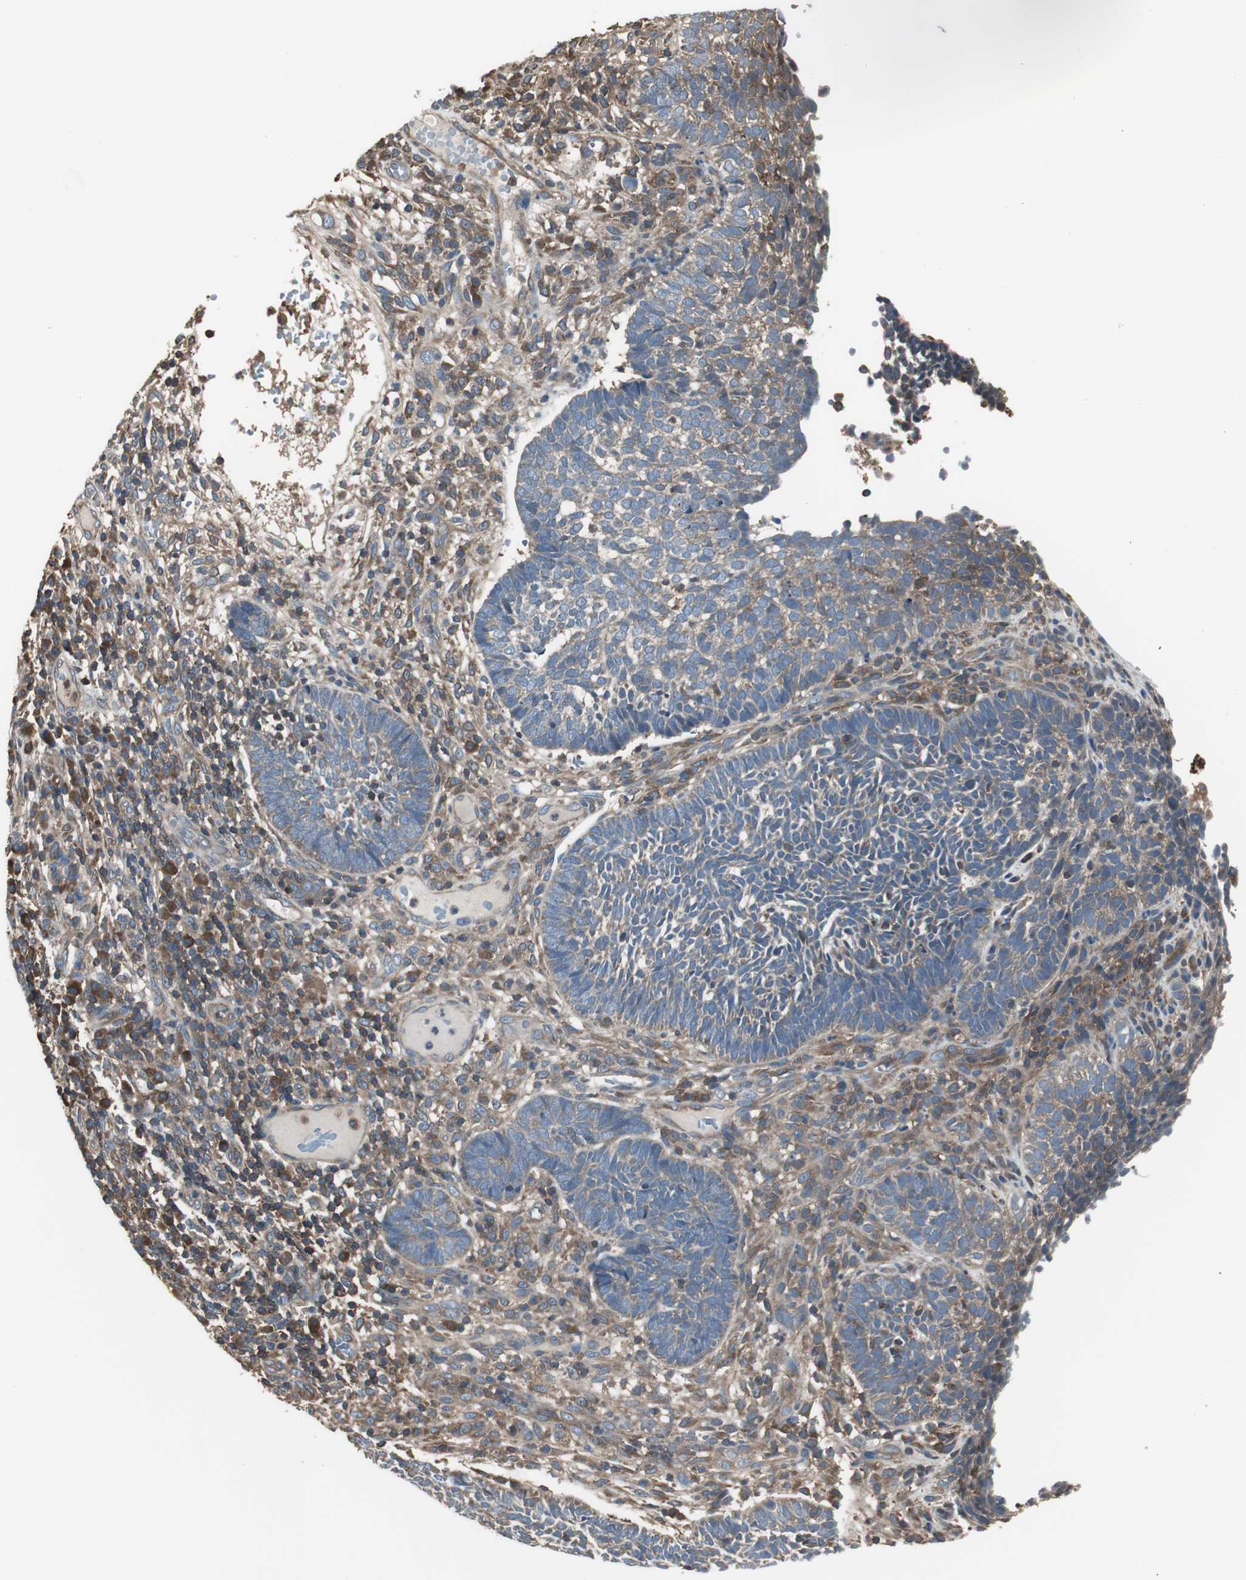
{"staining": {"intensity": "weak", "quantity": "25%-75%", "location": "cytoplasmic/membranous"}, "tissue": "skin cancer", "cell_type": "Tumor cells", "image_type": "cancer", "snomed": [{"axis": "morphology", "description": "Normal tissue, NOS"}, {"axis": "morphology", "description": "Basal cell carcinoma"}, {"axis": "topography", "description": "Skin"}], "caption": "This image demonstrates skin cancer stained with immunohistochemistry (IHC) to label a protein in brown. The cytoplasmic/membranous of tumor cells show weak positivity for the protein. Nuclei are counter-stained blue.", "gene": "CAPNS1", "patient": {"sex": "male", "age": 87}}